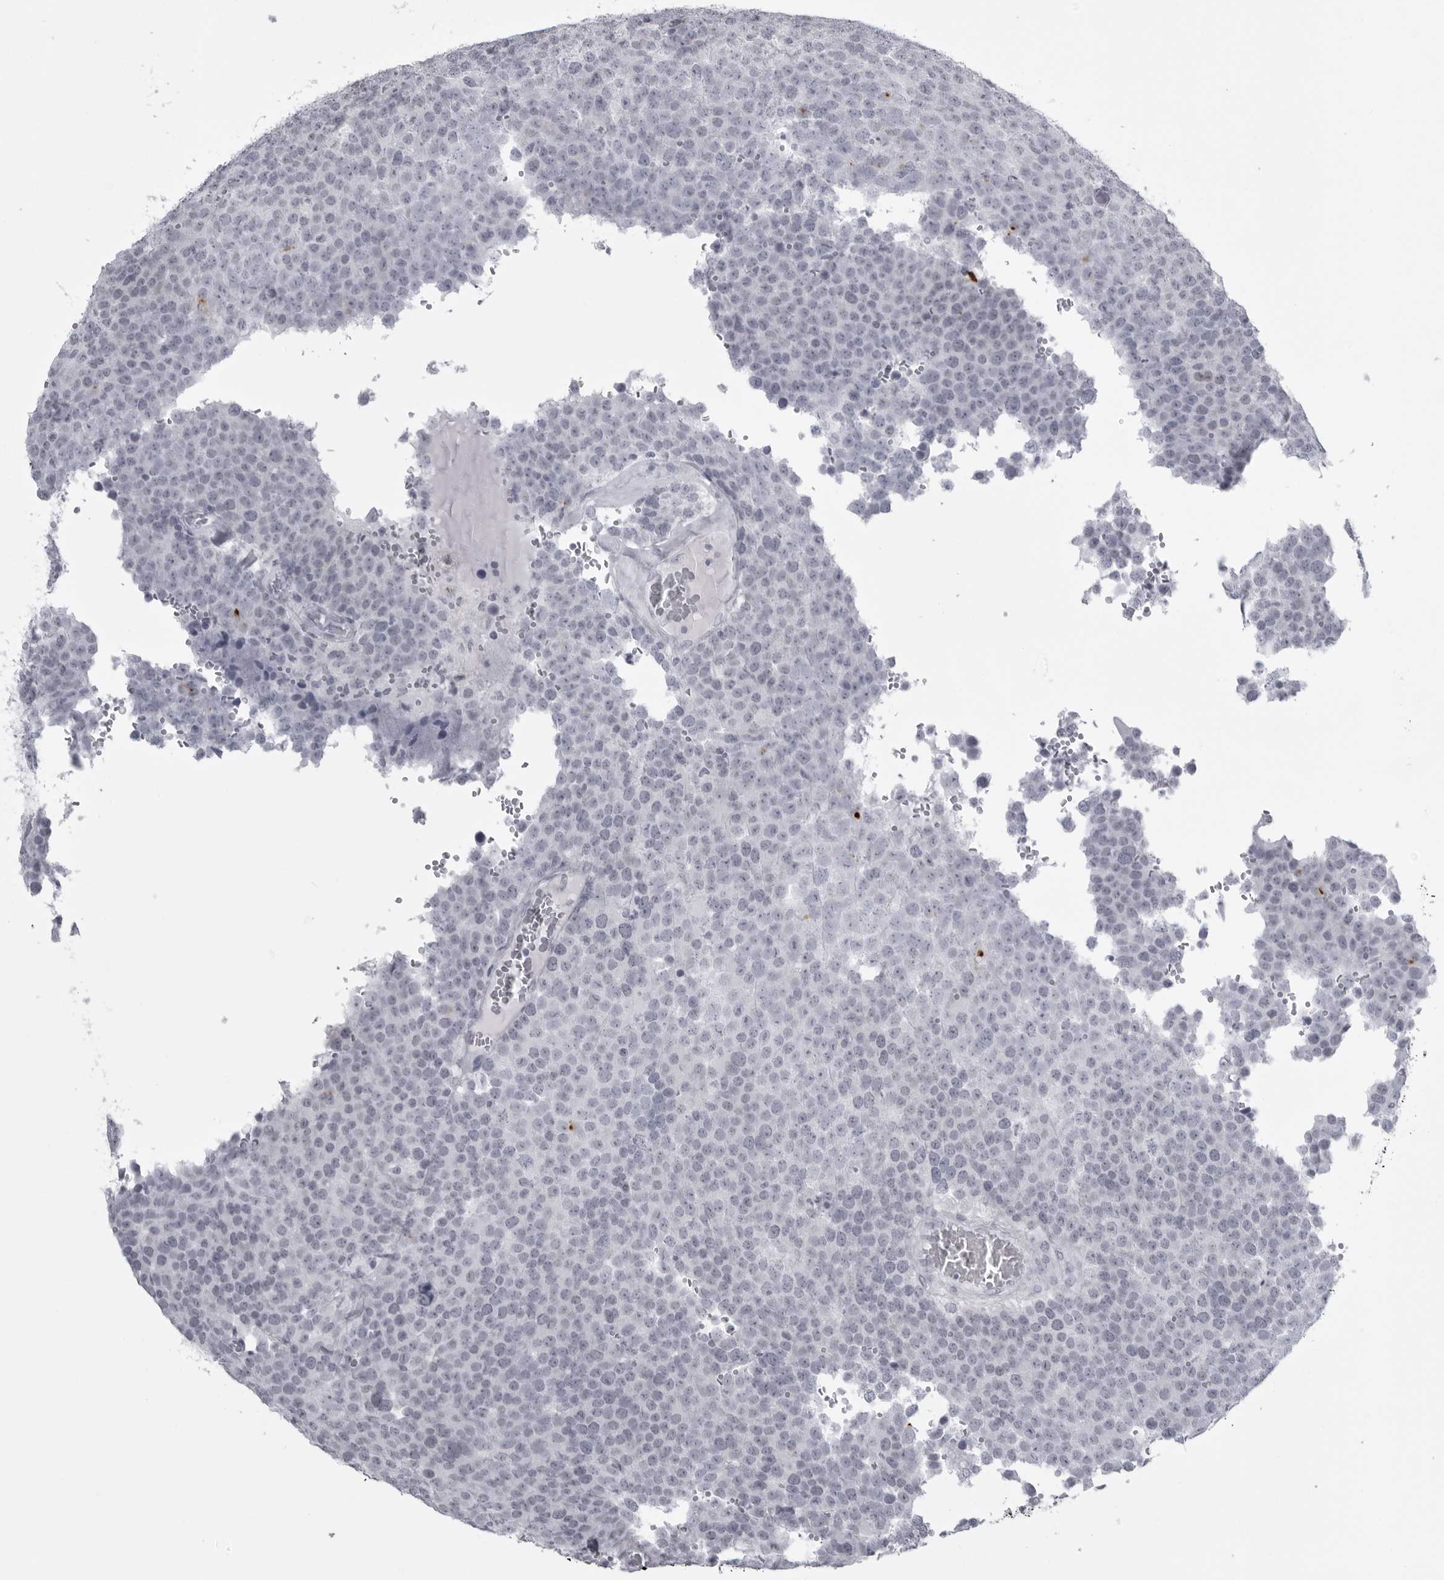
{"staining": {"intensity": "negative", "quantity": "none", "location": "none"}, "tissue": "testis cancer", "cell_type": "Tumor cells", "image_type": "cancer", "snomed": [{"axis": "morphology", "description": "Seminoma, NOS"}, {"axis": "topography", "description": "Testis"}], "caption": "This image is of testis cancer (seminoma) stained with immunohistochemistry (IHC) to label a protein in brown with the nuclei are counter-stained blue. There is no positivity in tumor cells.", "gene": "UROD", "patient": {"sex": "male", "age": 71}}